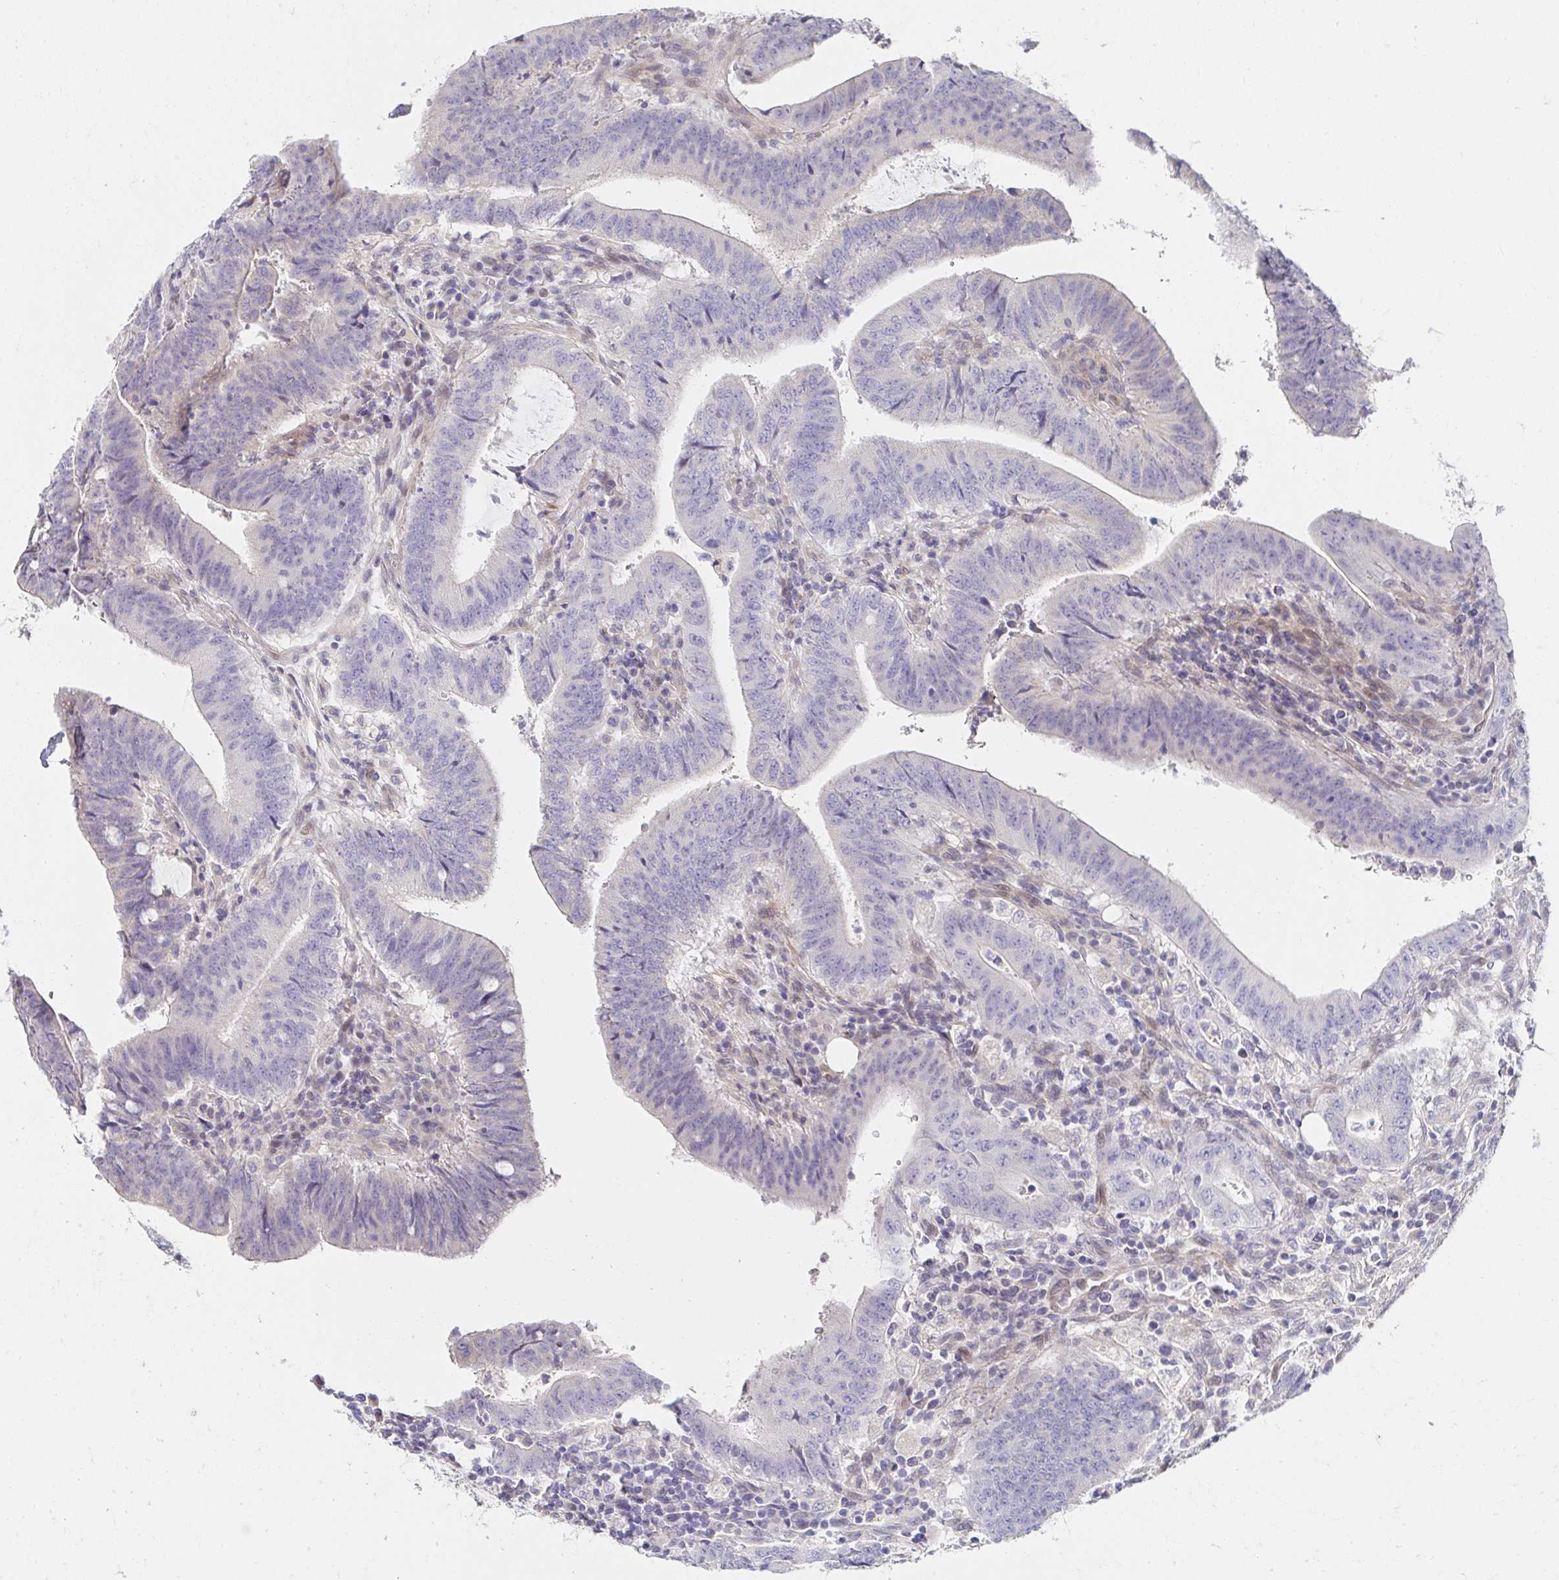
{"staining": {"intensity": "negative", "quantity": "none", "location": "none"}, "tissue": "colorectal cancer", "cell_type": "Tumor cells", "image_type": "cancer", "snomed": [{"axis": "morphology", "description": "Adenocarcinoma, NOS"}, {"axis": "topography", "description": "Colon"}], "caption": "Immunohistochemical staining of human colorectal cancer (adenocarcinoma) exhibits no significant expression in tumor cells.", "gene": "AKAP14", "patient": {"sex": "female", "age": 43}}